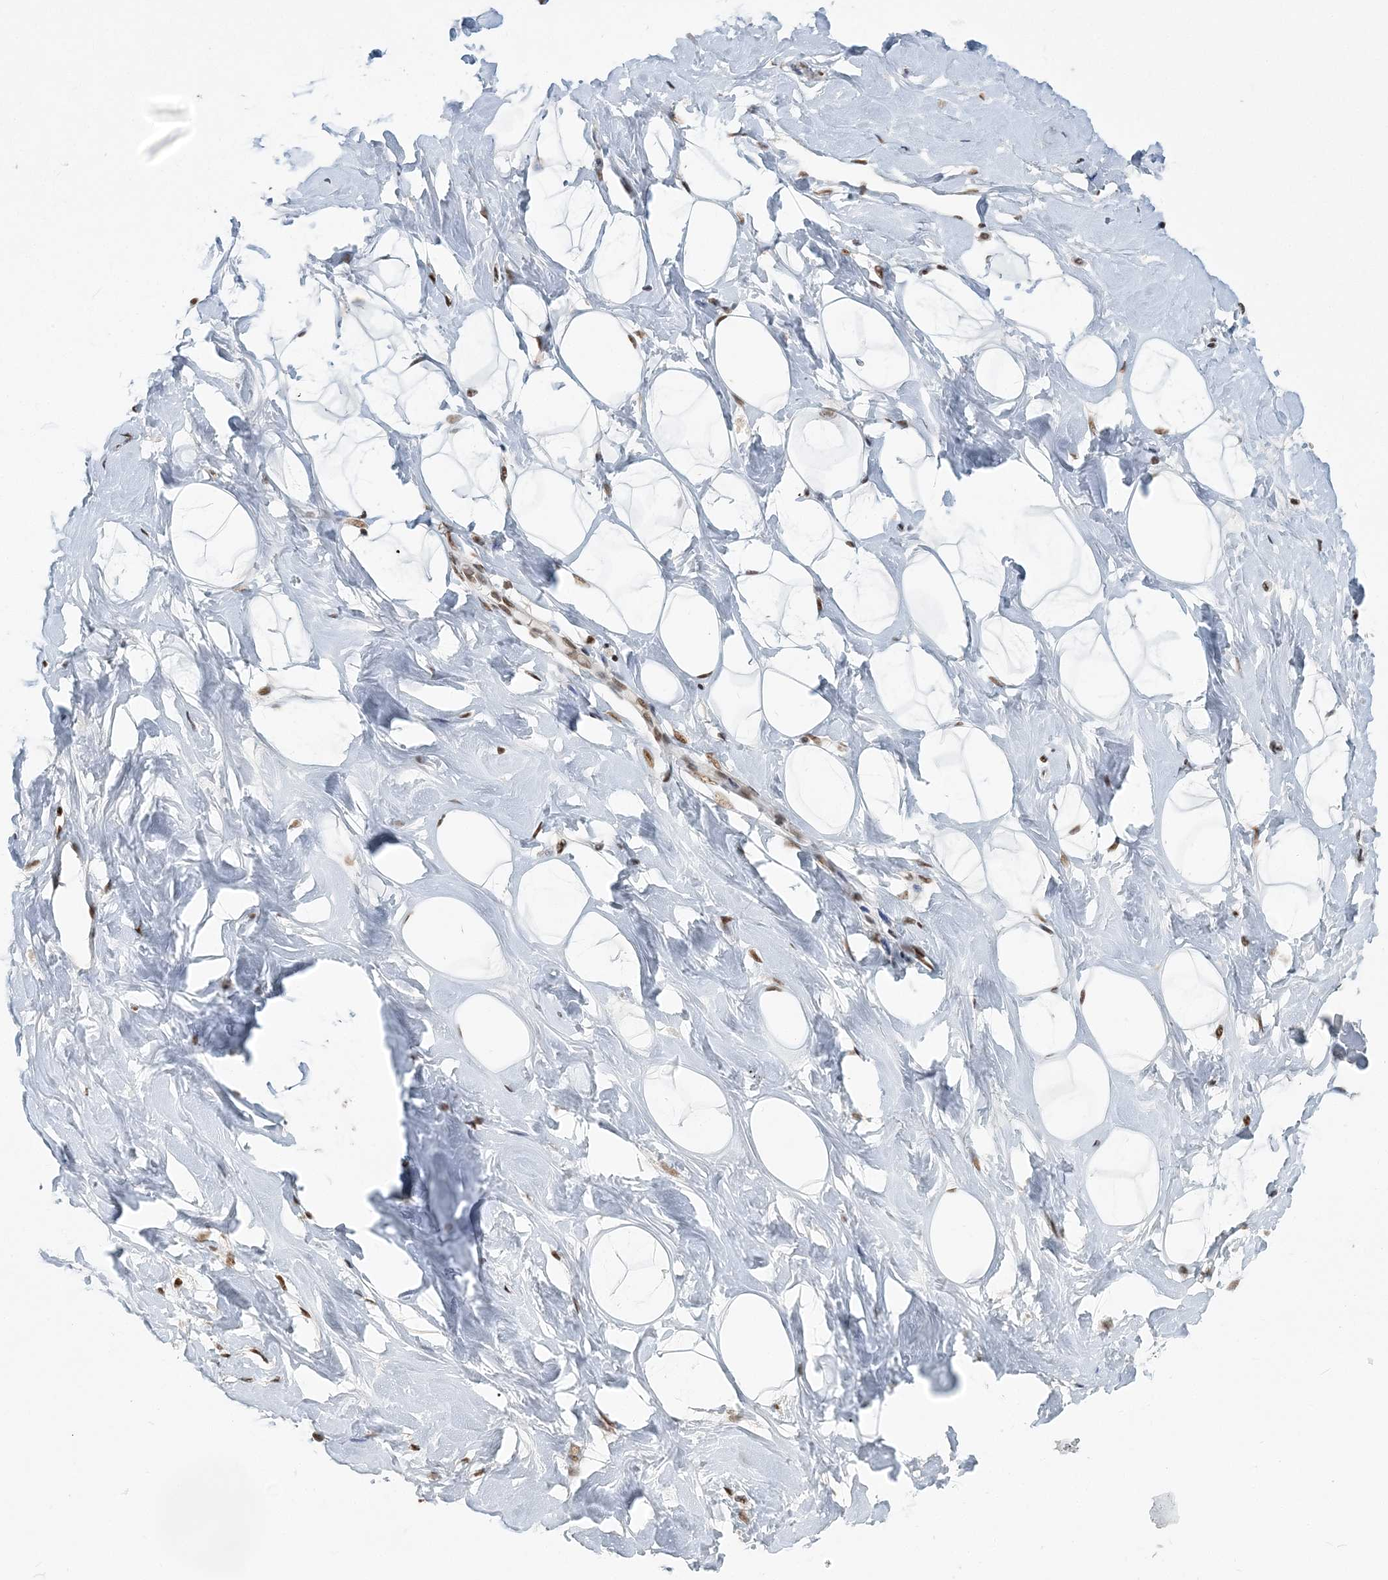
{"staining": {"intensity": "moderate", "quantity": ">75%", "location": "nuclear"}, "tissue": "breast", "cell_type": "Adipocytes", "image_type": "normal", "snomed": [{"axis": "morphology", "description": "Normal tissue, NOS"}, {"axis": "morphology", "description": "Adenoma, NOS"}, {"axis": "topography", "description": "Breast"}], "caption": "High-magnification brightfield microscopy of benign breast stained with DAB (brown) and counterstained with hematoxylin (blue). adipocytes exhibit moderate nuclear staining is appreciated in approximately>75% of cells.", "gene": "PLRG1", "patient": {"sex": "female", "age": 23}}